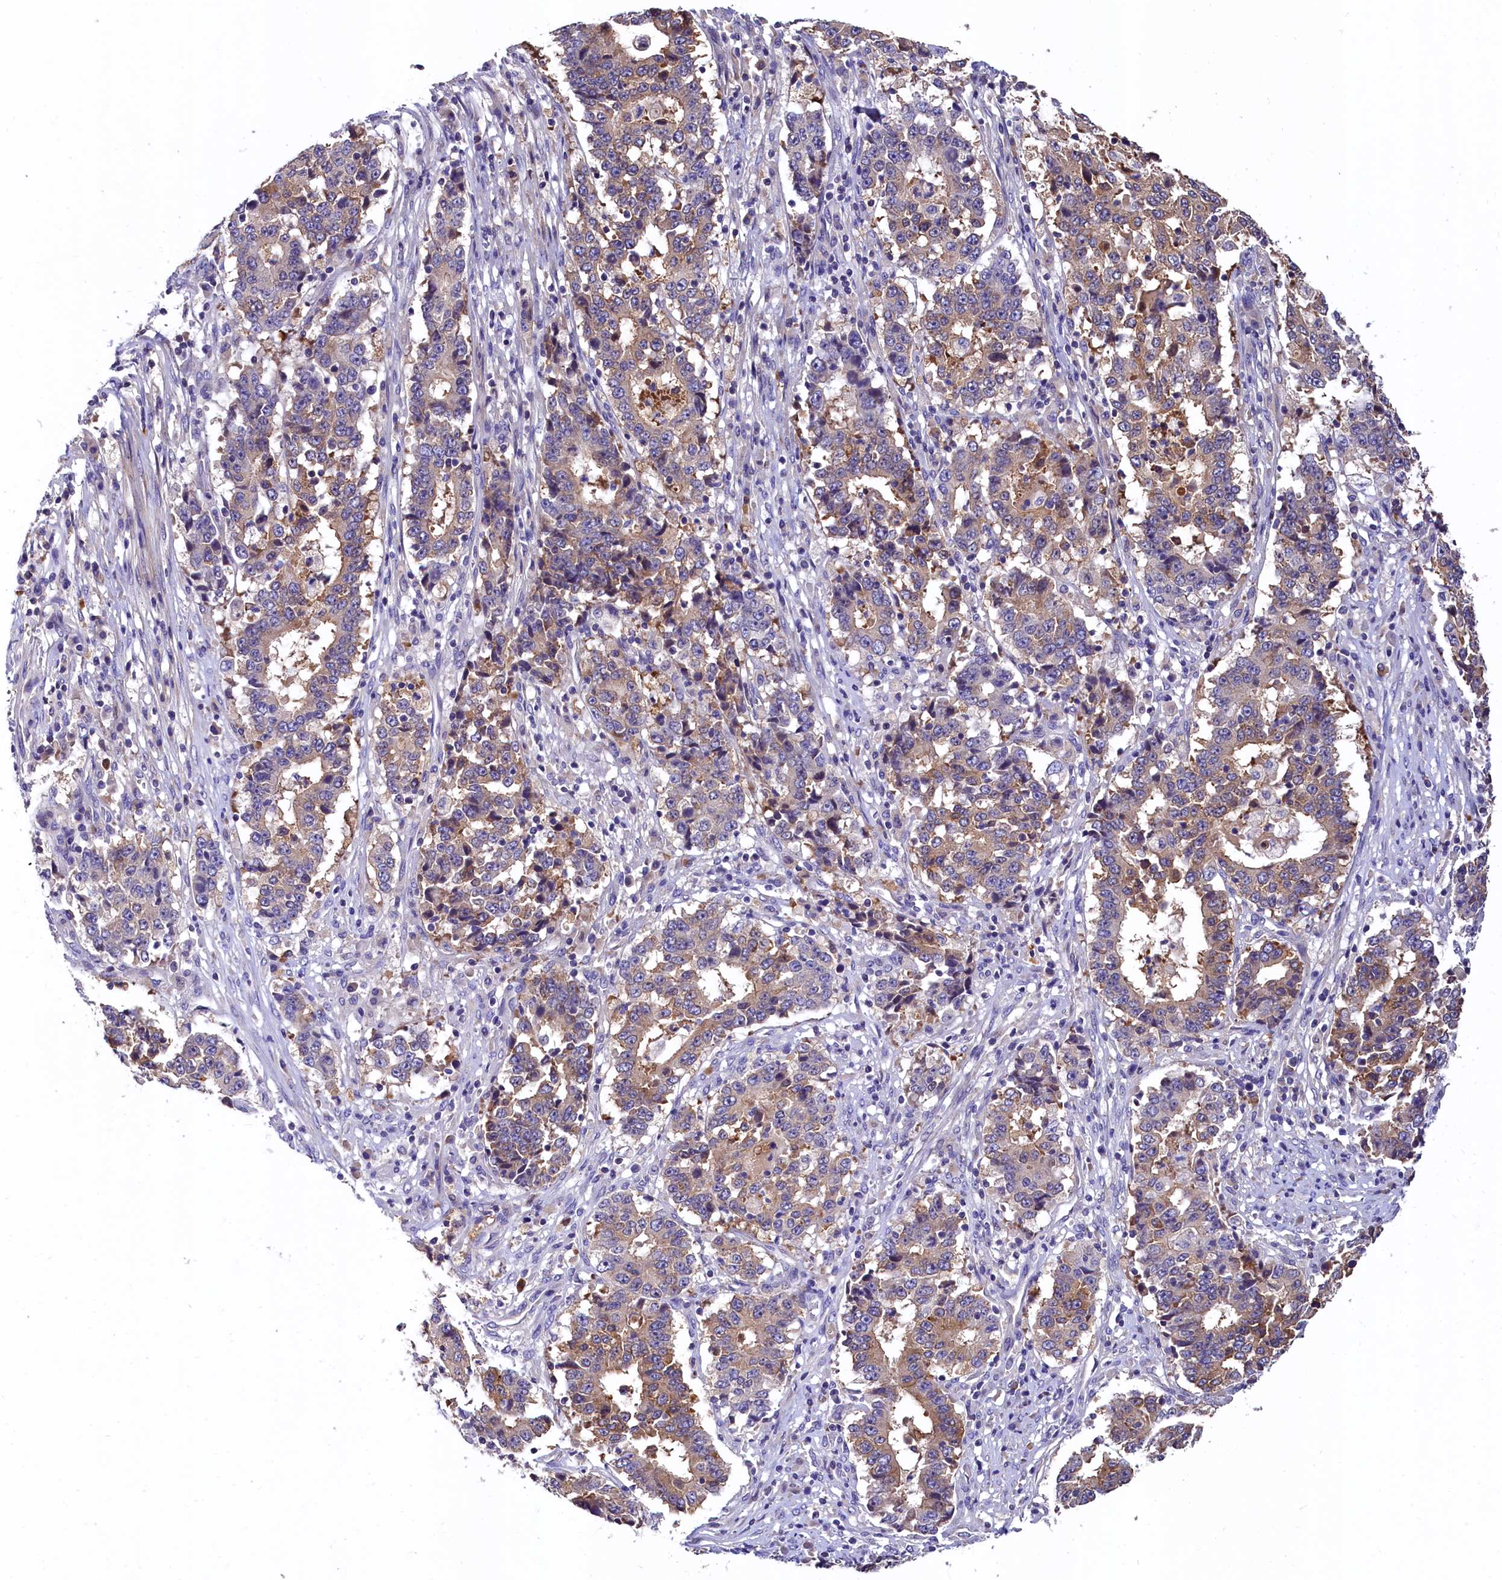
{"staining": {"intensity": "weak", "quantity": "25%-75%", "location": "cytoplasmic/membranous"}, "tissue": "stomach cancer", "cell_type": "Tumor cells", "image_type": "cancer", "snomed": [{"axis": "morphology", "description": "Adenocarcinoma, NOS"}, {"axis": "topography", "description": "Stomach"}], "caption": "Protein staining of stomach cancer (adenocarcinoma) tissue exhibits weak cytoplasmic/membranous positivity in approximately 25%-75% of tumor cells. Nuclei are stained in blue.", "gene": "EPS8L2", "patient": {"sex": "male", "age": 59}}